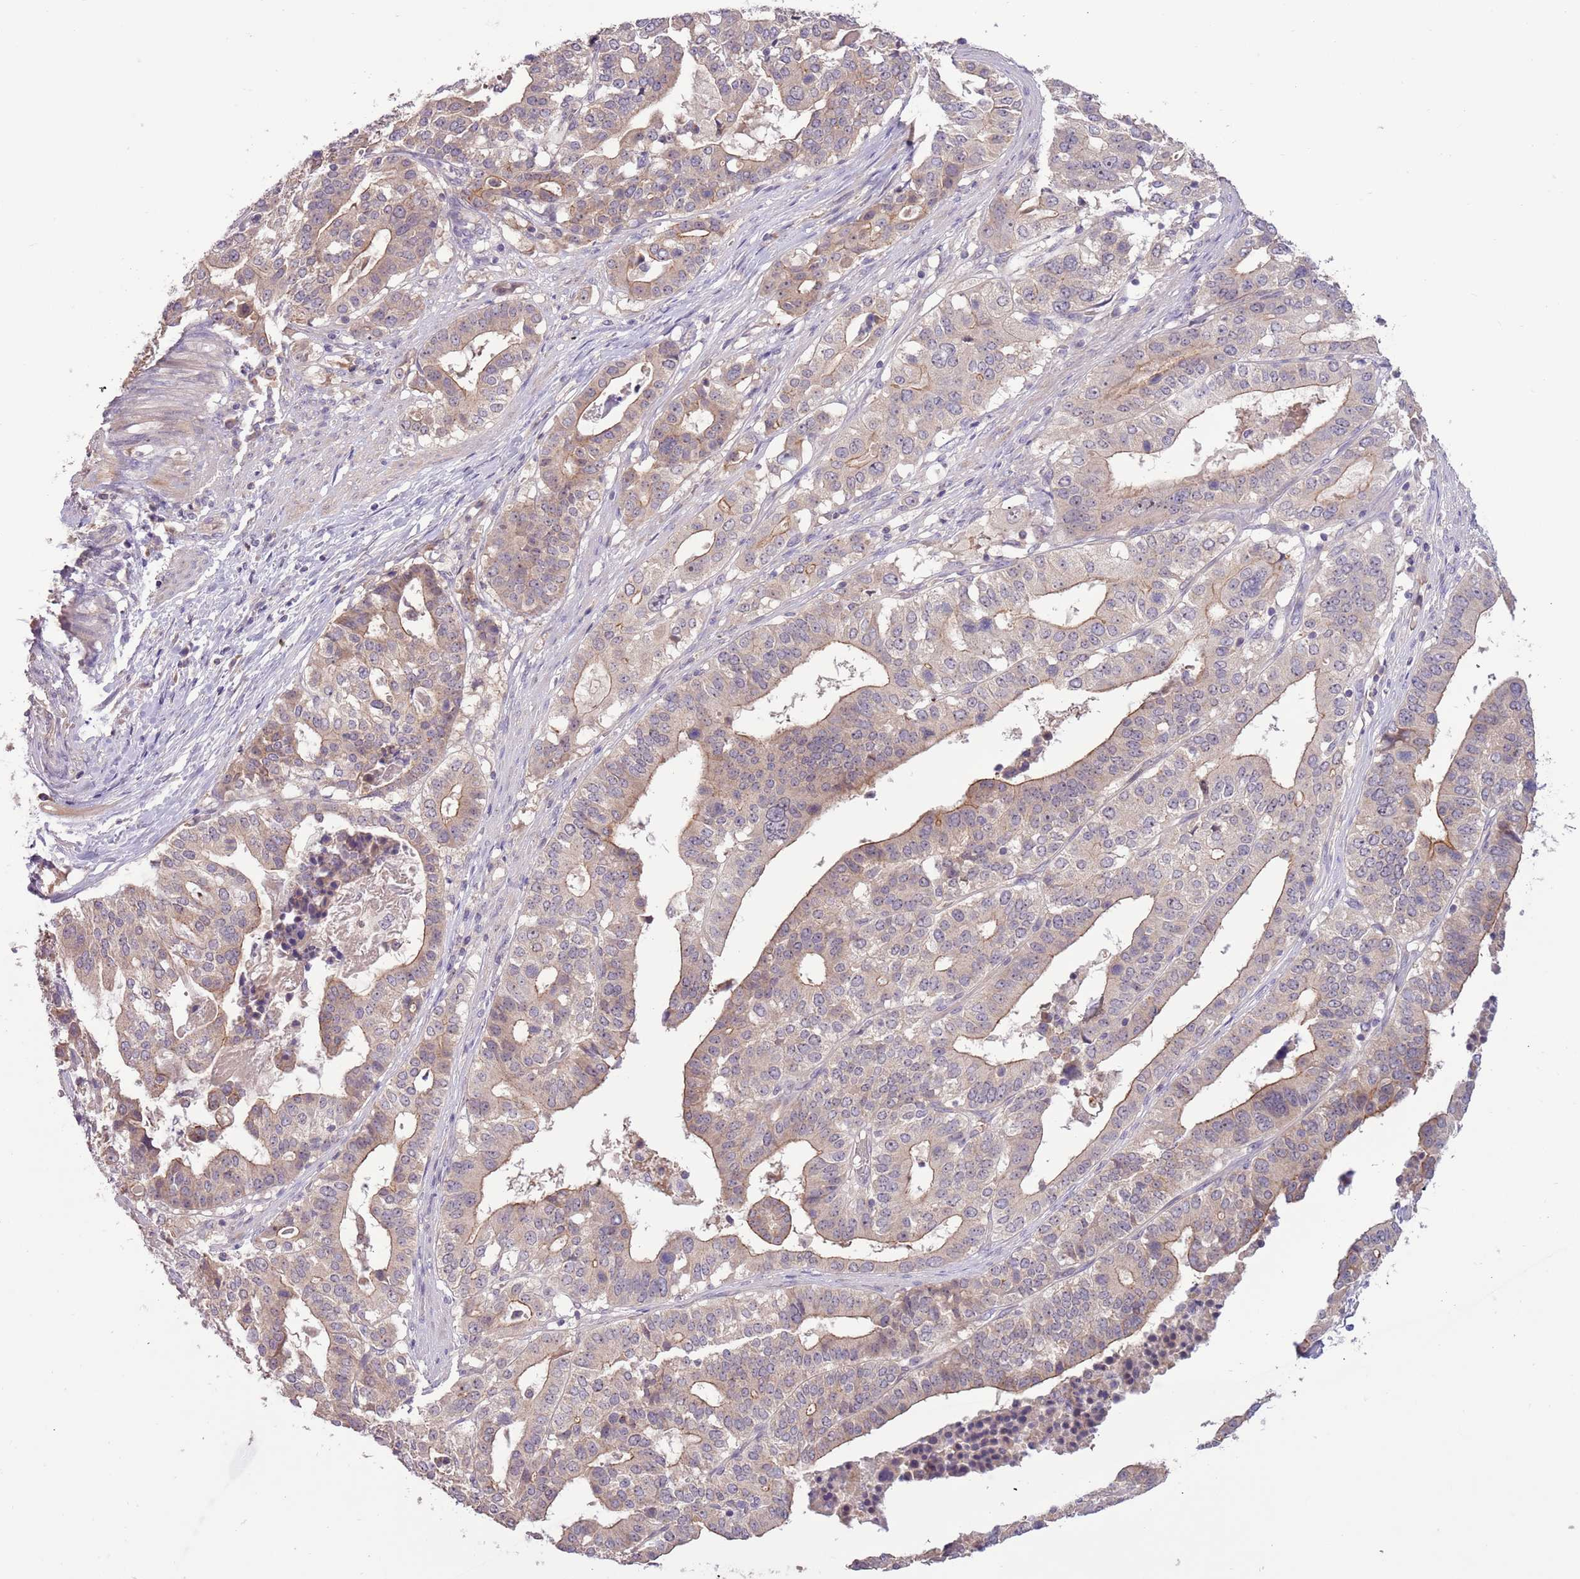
{"staining": {"intensity": "moderate", "quantity": ">75%", "location": "cytoplasmic/membranous"}, "tissue": "stomach cancer", "cell_type": "Tumor cells", "image_type": "cancer", "snomed": [{"axis": "morphology", "description": "Adenocarcinoma, NOS"}, {"axis": "topography", "description": "Stomach"}], "caption": "Brown immunohistochemical staining in adenocarcinoma (stomach) reveals moderate cytoplasmic/membranous staining in about >75% of tumor cells. The protein of interest is shown in brown color, while the nuclei are stained blue.", "gene": "SHROOM3", "patient": {"sex": "male", "age": 48}}